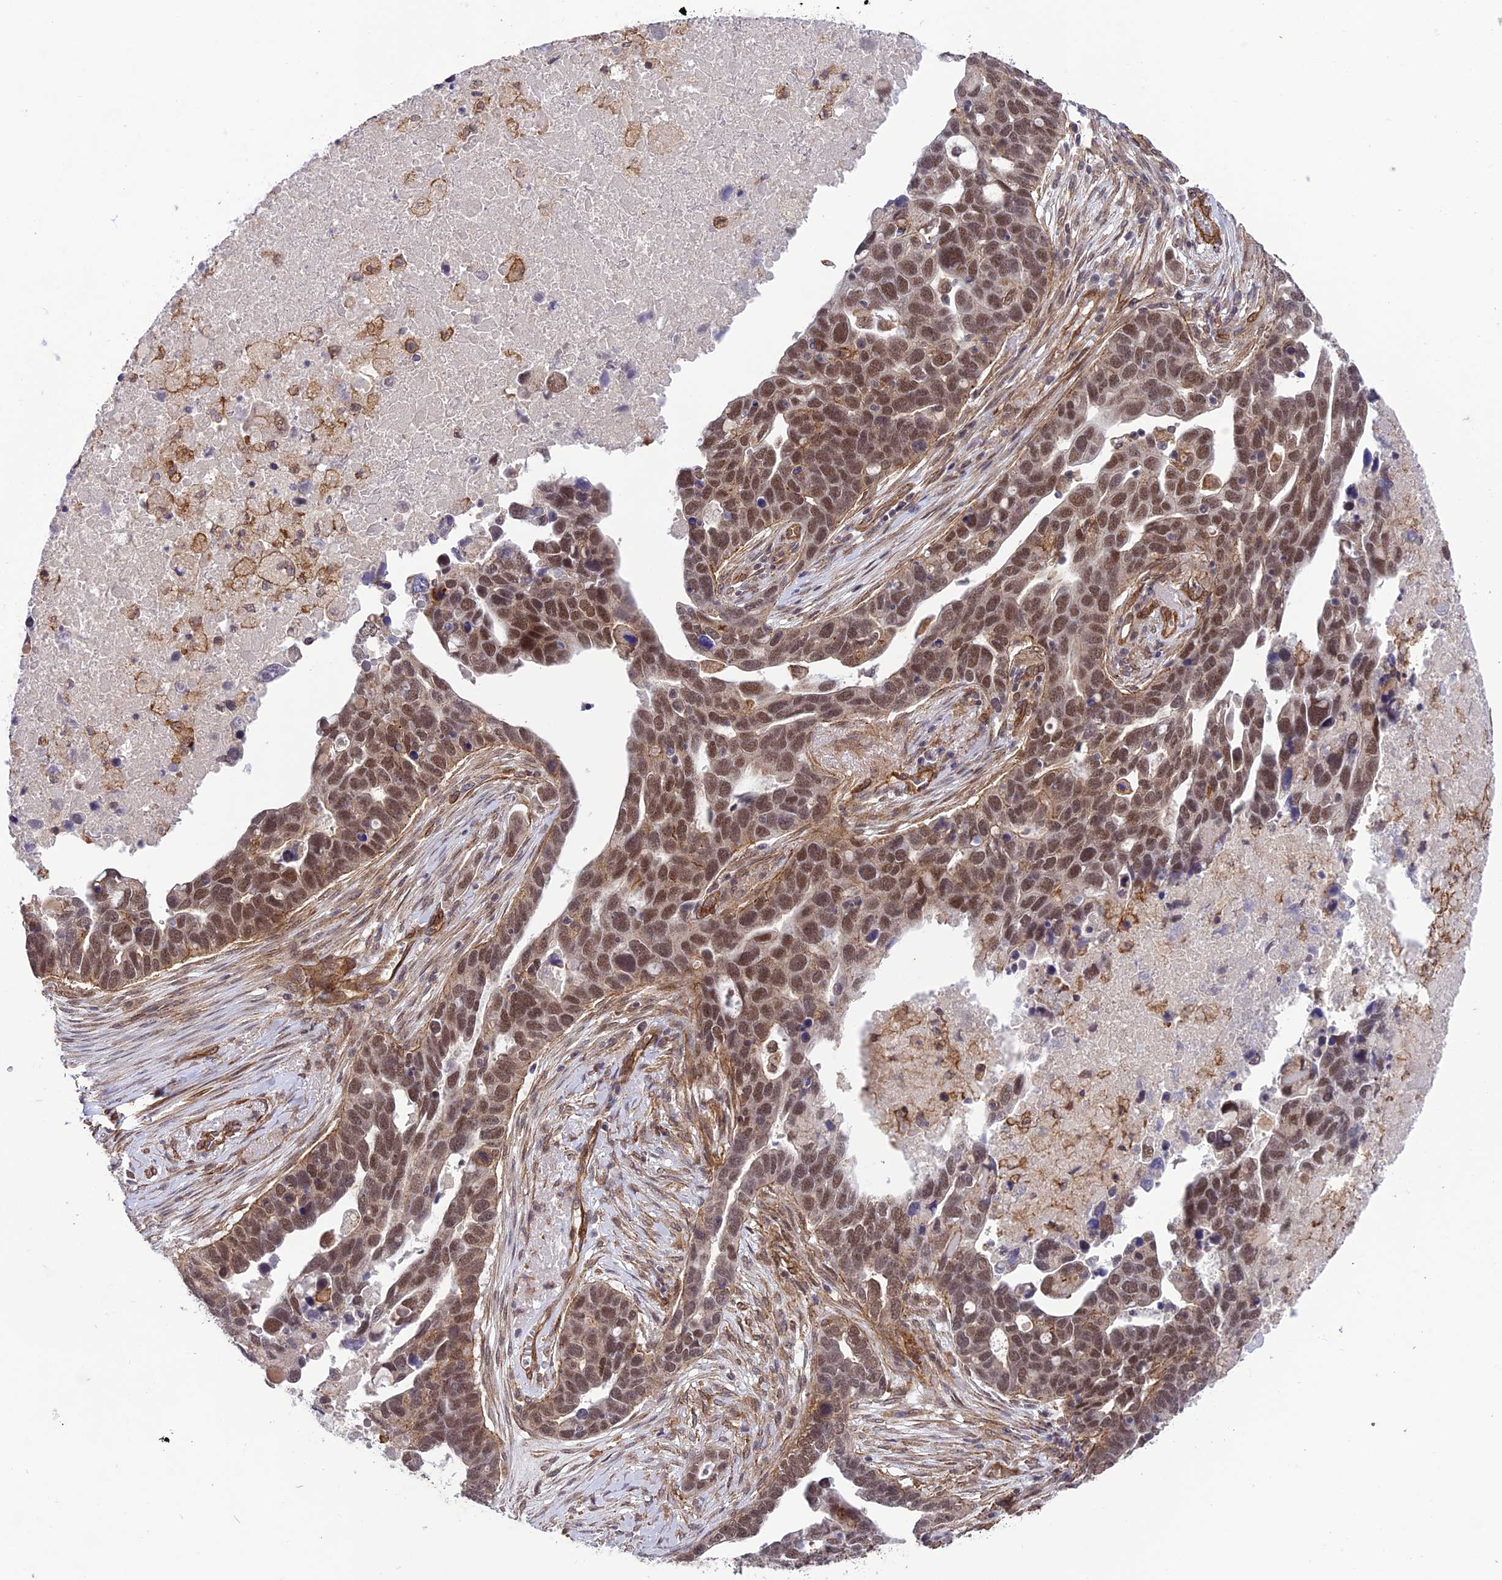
{"staining": {"intensity": "moderate", "quantity": ">75%", "location": "nuclear"}, "tissue": "ovarian cancer", "cell_type": "Tumor cells", "image_type": "cancer", "snomed": [{"axis": "morphology", "description": "Cystadenocarcinoma, serous, NOS"}, {"axis": "topography", "description": "Ovary"}], "caption": "Ovarian cancer (serous cystadenocarcinoma) stained for a protein (brown) shows moderate nuclear positive expression in approximately >75% of tumor cells.", "gene": "TNS1", "patient": {"sex": "female", "age": 54}}